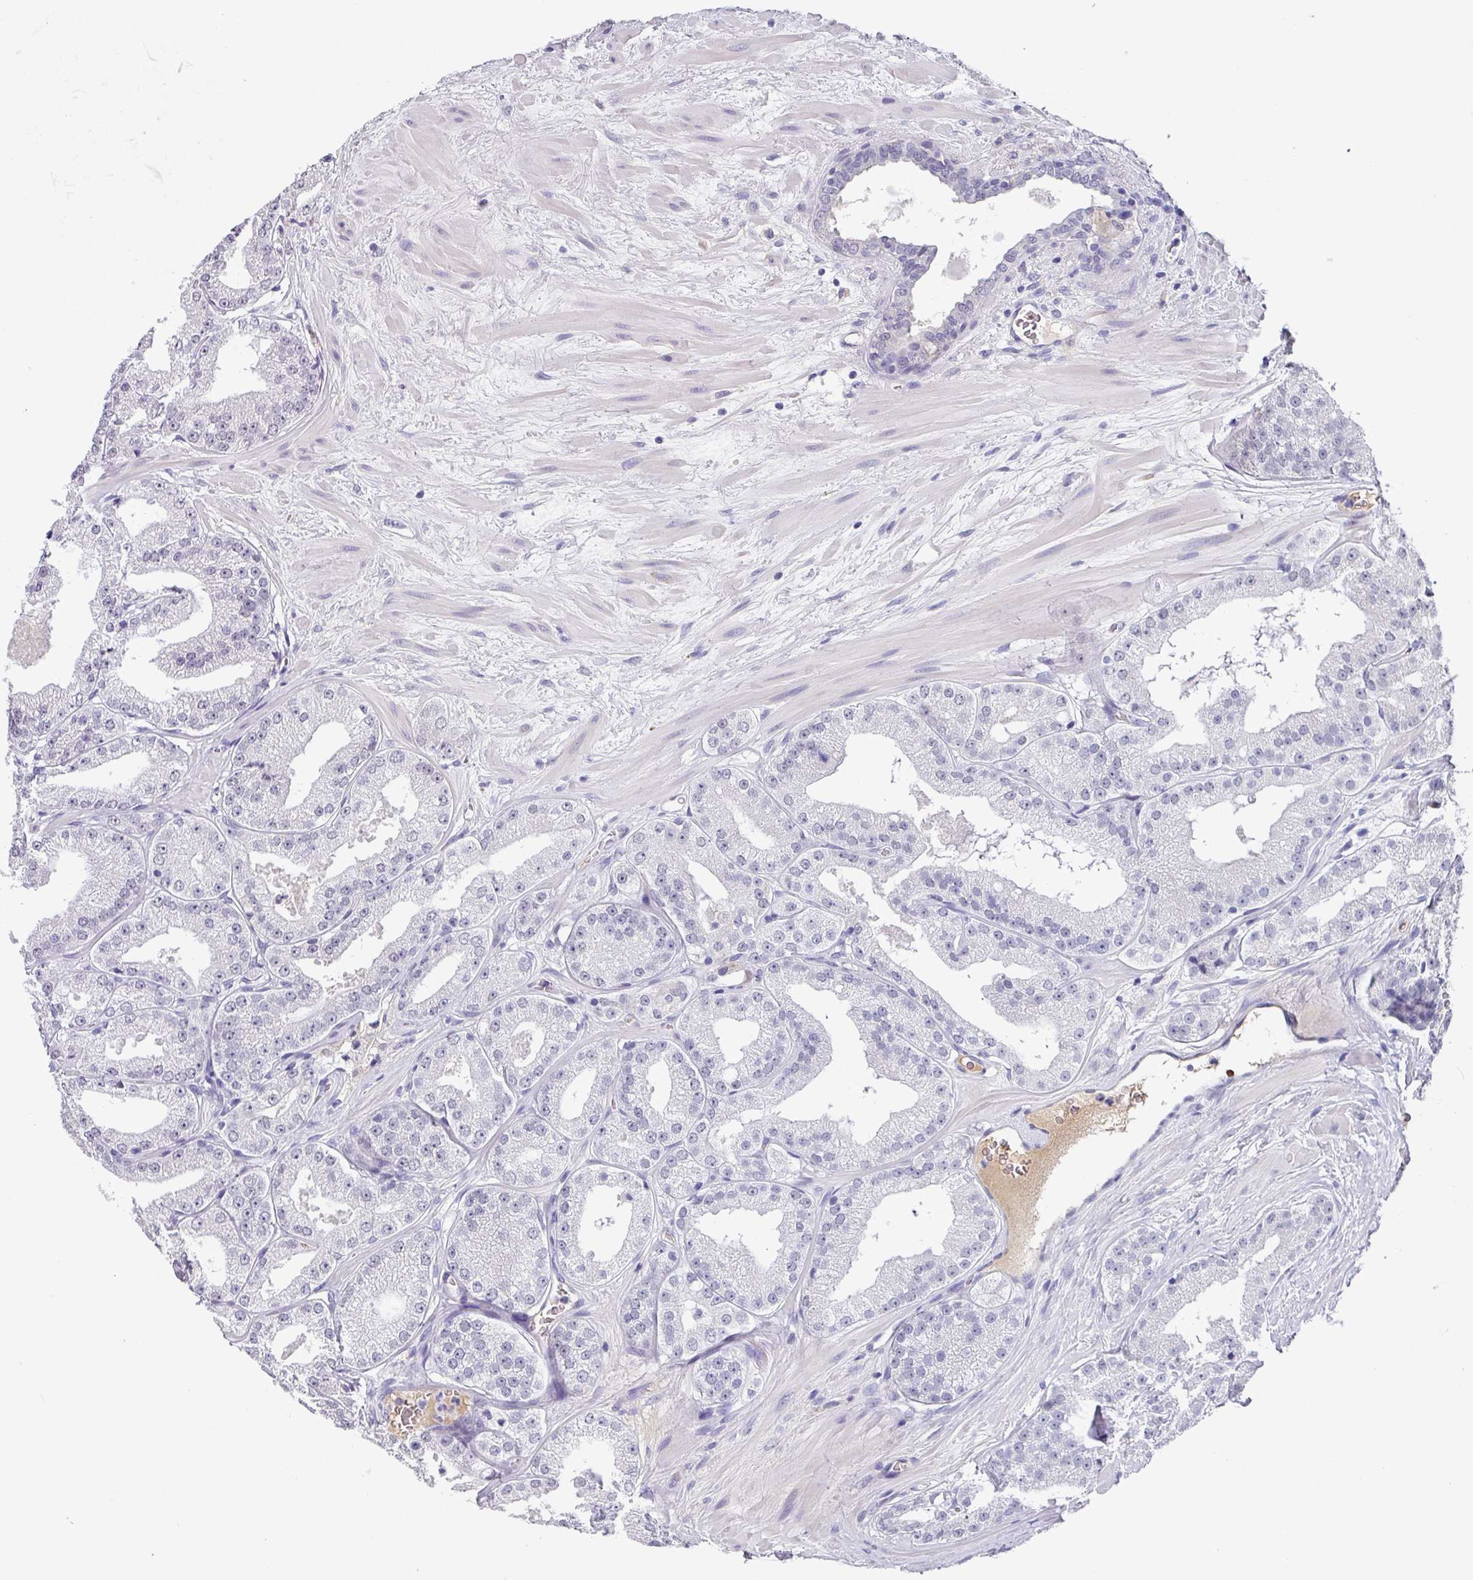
{"staining": {"intensity": "negative", "quantity": "none", "location": "none"}, "tissue": "prostate cancer", "cell_type": "Tumor cells", "image_type": "cancer", "snomed": [{"axis": "morphology", "description": "Adenocarcinoma, High grade"}, {"axis": "topography", "description": "Prostate"}], "caption": "Prostate cancer (adenocarcinoma (high-grade)) was stained to show a protein in brown. There is no significant positivity in tumor cells.", "gene": "C1QB", "patient": {"sex": "male", "age": 68}}